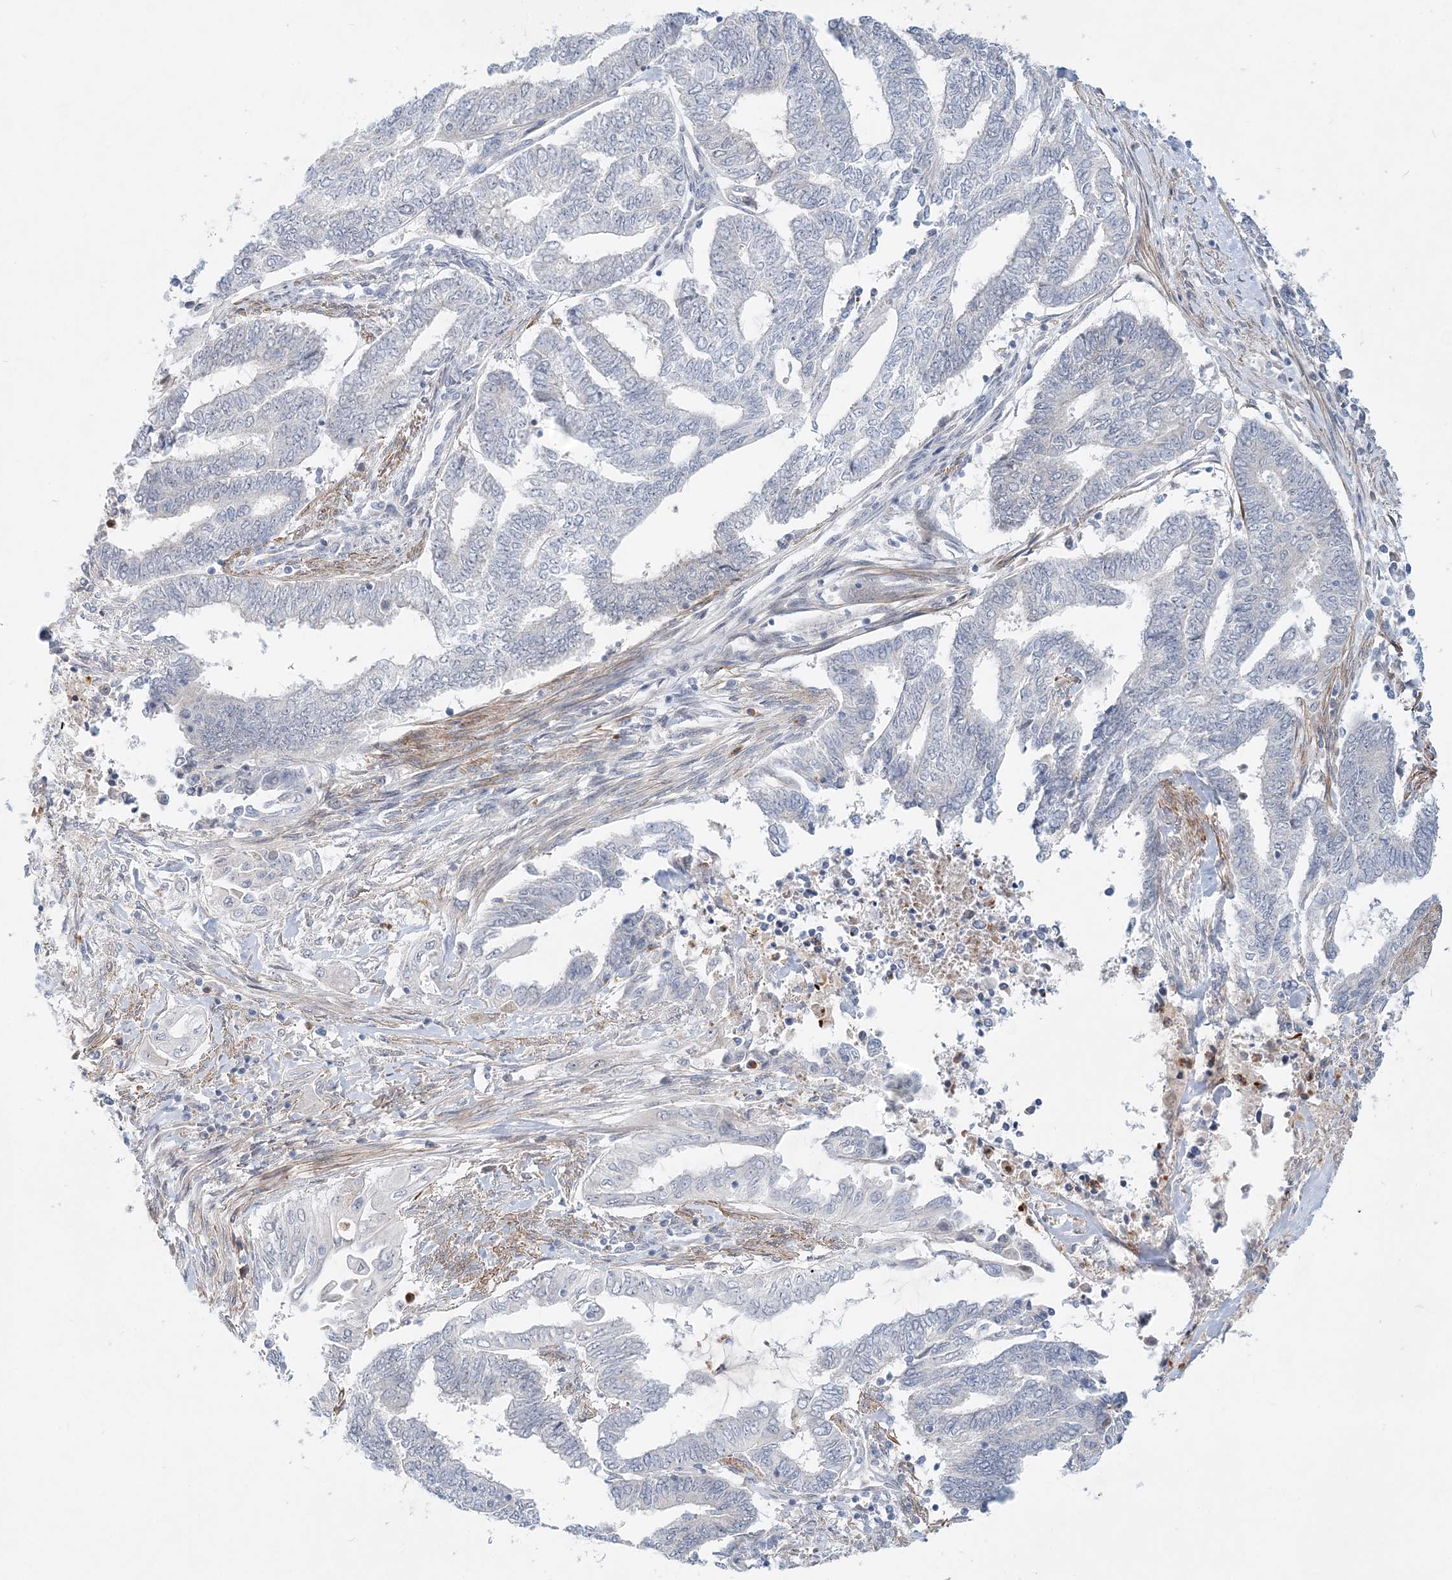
{"staining": {"intensity": "negative", "quantity": "none", "location": "none"}, "tissue": "endometrial cancer", "cell_type": "Tumor cells", "image_type": "cancer", "snomed": [{"axis": "morphology", "description": "Adenocarcinoma, NOS"}, {"axis": "topography", "description": "Uterus"}, {"axis": "topography", "description": "Endometrium"}], "caption": "IHC histopathology image of neoplastic tissue: human adenocarcinoma (endometrial) stained with DAB (3,3'-diaminobenzidine) displays no significant protein staining in tumor cells.", "gene": "DNAH5", "patient": {"sex": "female", "age": 70}}